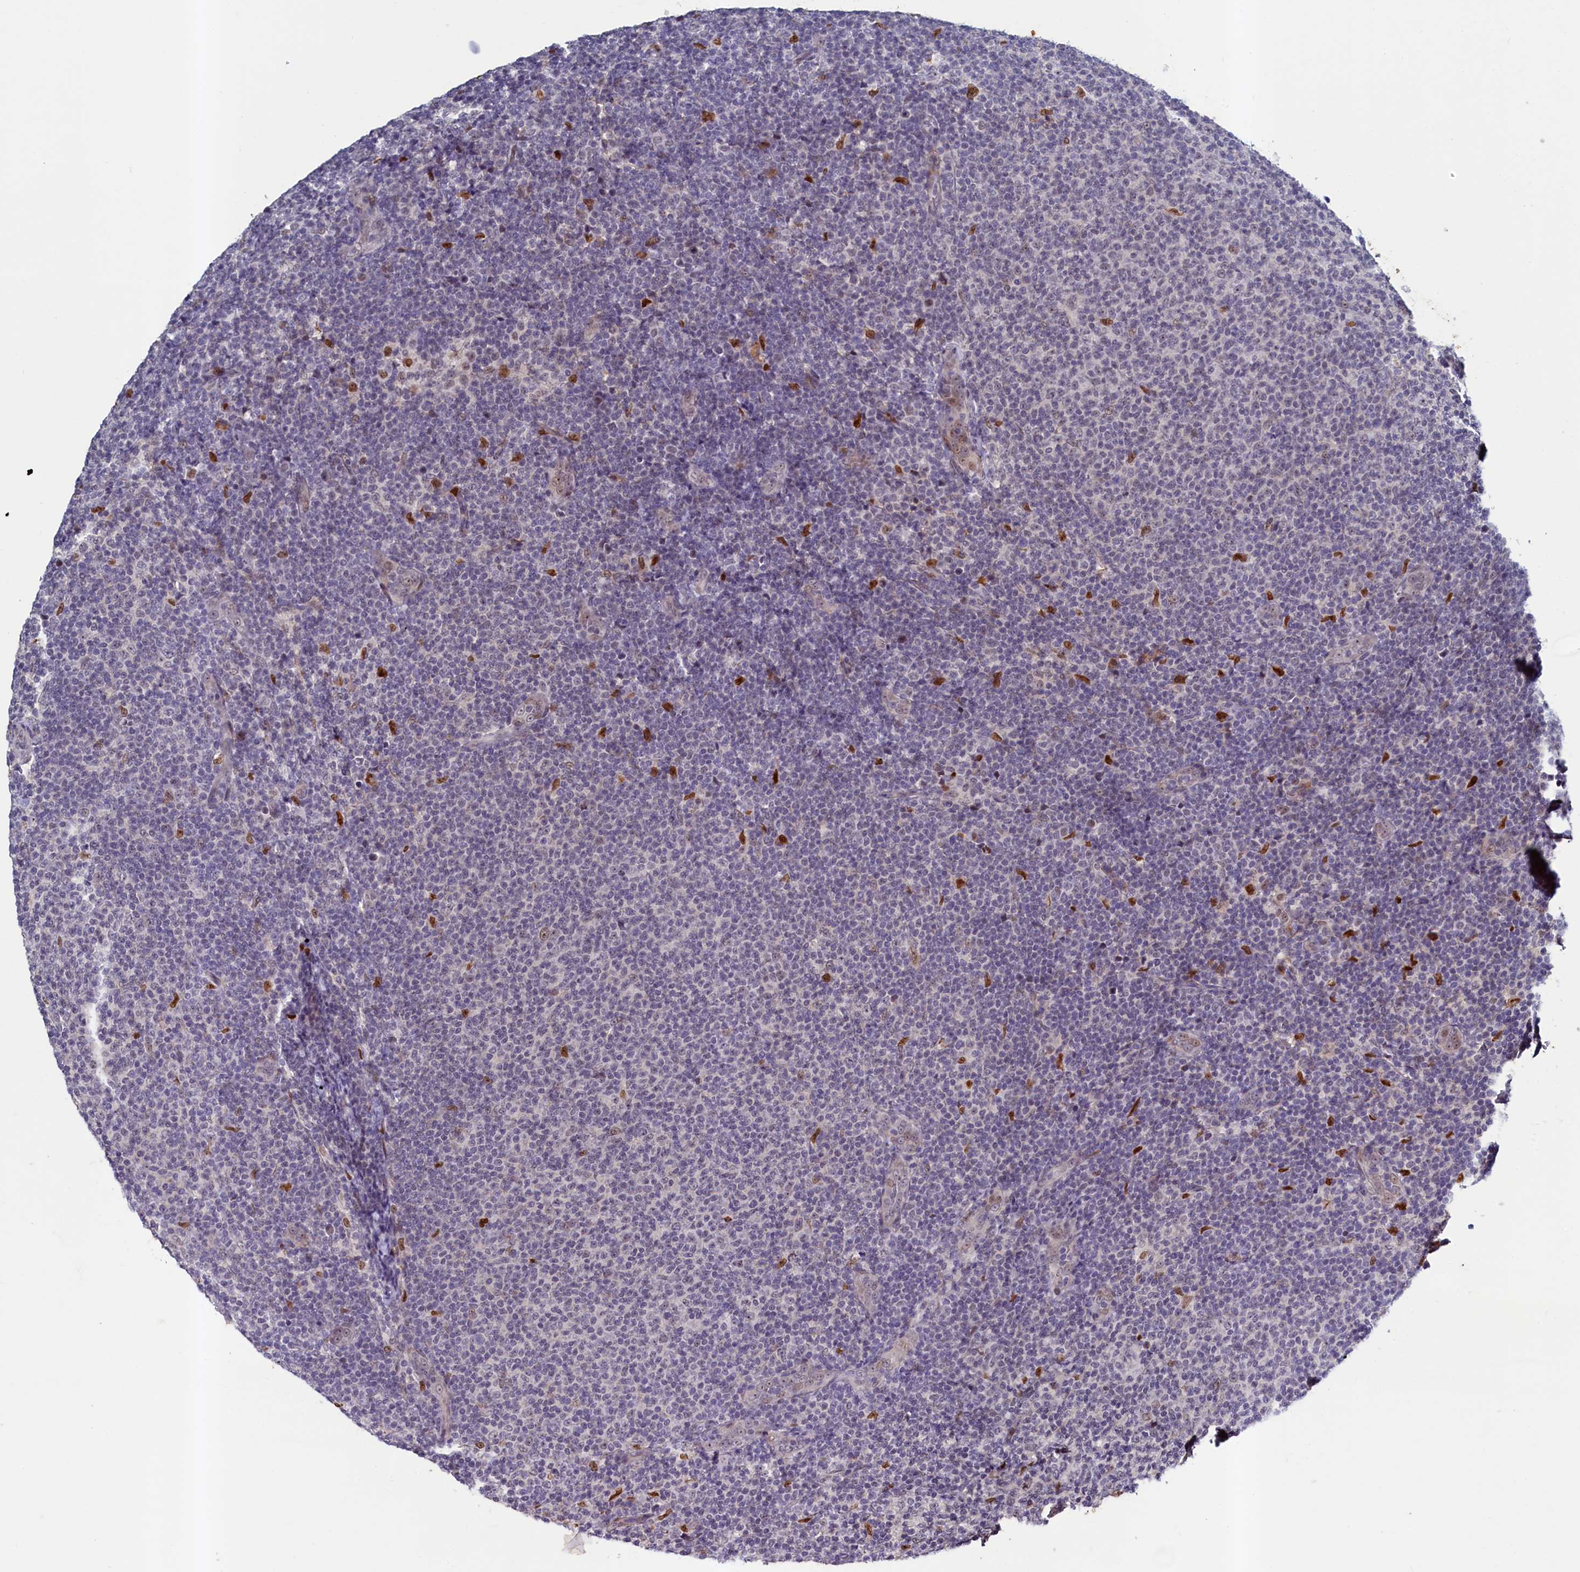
{"staining": {"intensity": "negative", "quantity": "none", "location": "none"}, "tissue": "lymphoma", "cell_type": "Tumor cells", "image_type": "cancer", "snomed": [{"axis": "morphology", "description": "Malignant lymphoma, non-Hodgkin's type, Low grade"}, {"axis": "topography", "description": "Lymph node"}], "caption": "Immunohistochemistry (IHC) histopathology image of human lymphoma stained for a protein (brown), which reveals no positivity in tumor cells.", "gene": "PACSIN3", "patient": {"sex": "male", "age": 66}}